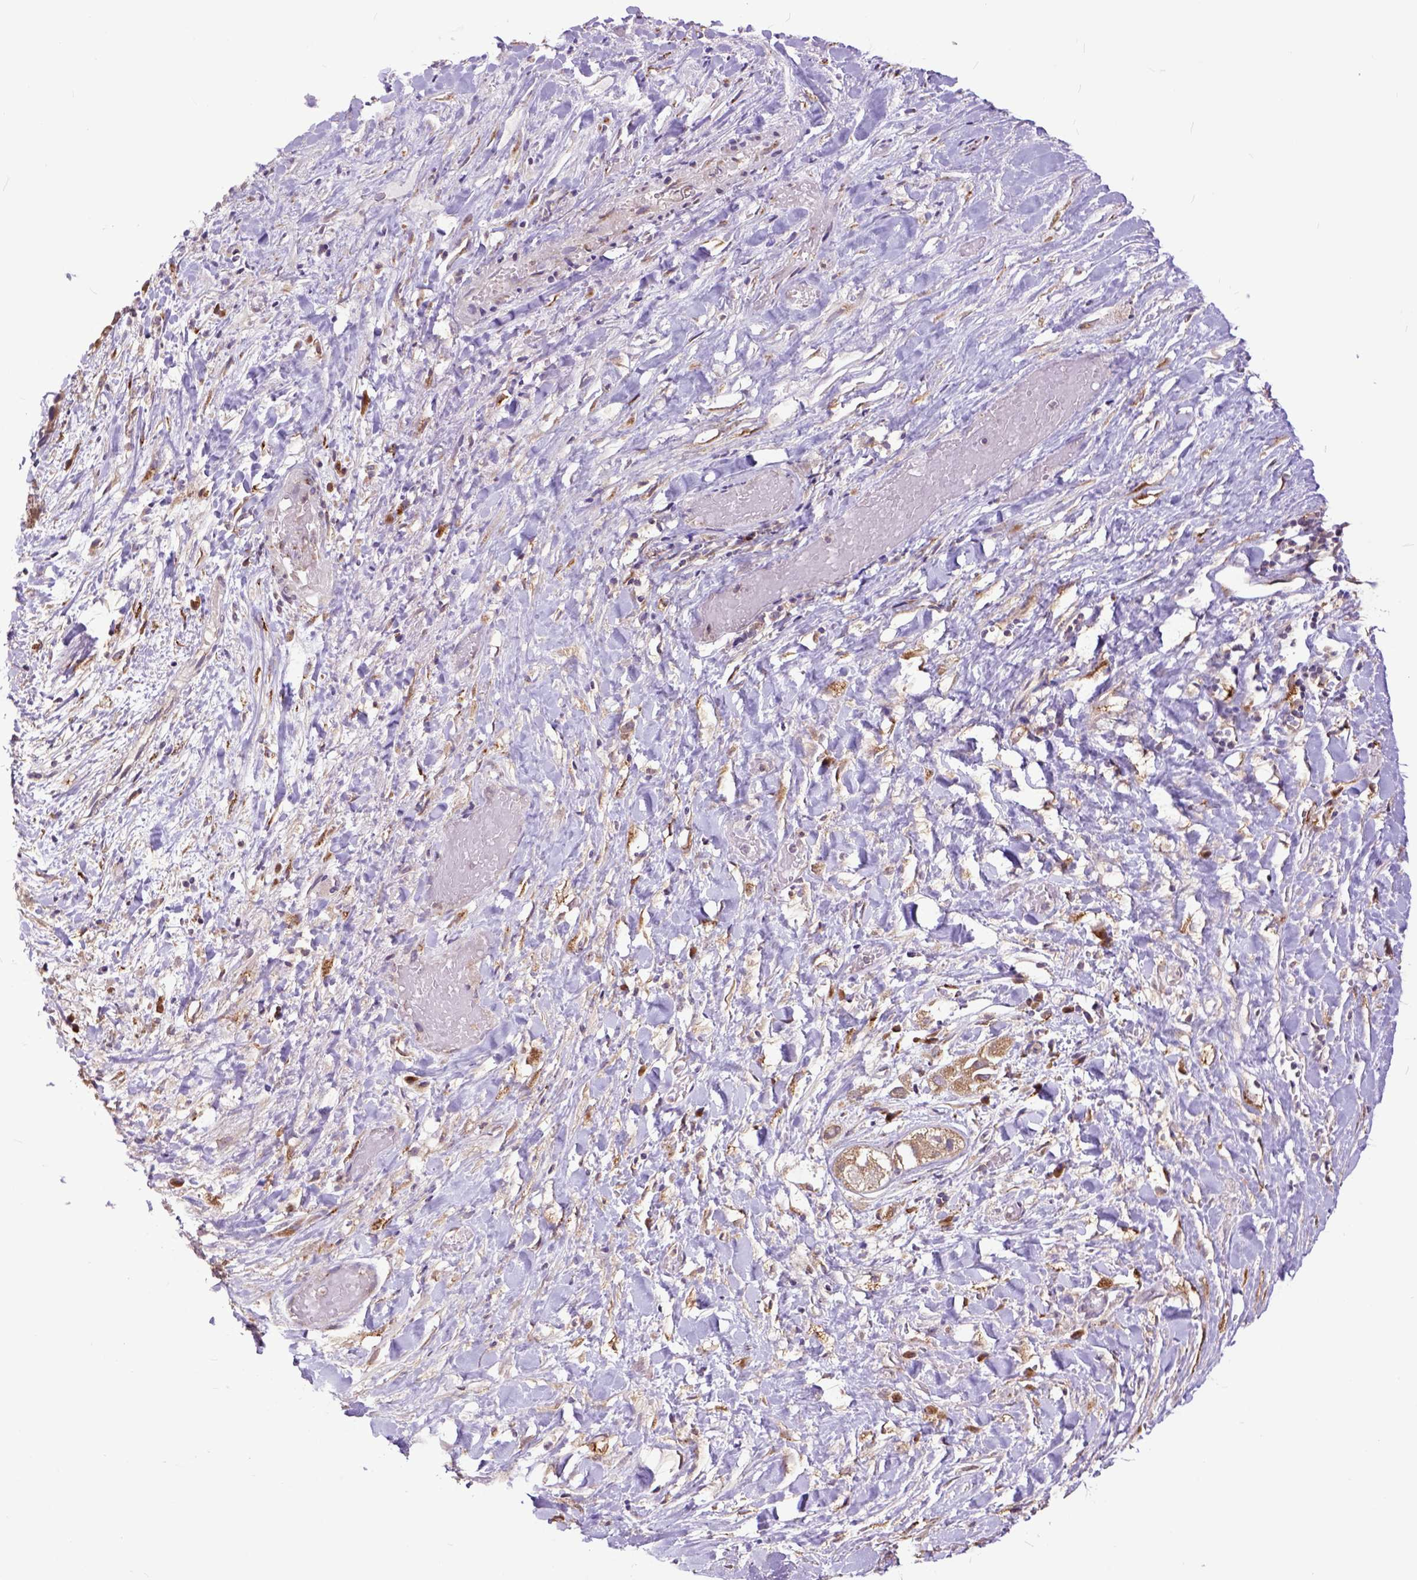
{"staining": {"intensity": "moderate", "quantity": ">75%", "location": "cytoplasmic/membranous"}, "tissue": "liver cancer", "cell_type": "Tumor cells", "image_type": "cancer", "snomed": [{"axis": "morphology", "description": "Cholangiocarcinoma"}, {"axis": "topography", "description": "Liver"}], "caption": "High-power microscopy captured an immunohistochemistry (IHC) micrograph of cholangiocarcinoma (liver), revealing moderate cytoplasmic/membranous expression in about >75% of tumor cells.", "gene": "ARL1", "patient": {"sex": "female", "age": 52}}